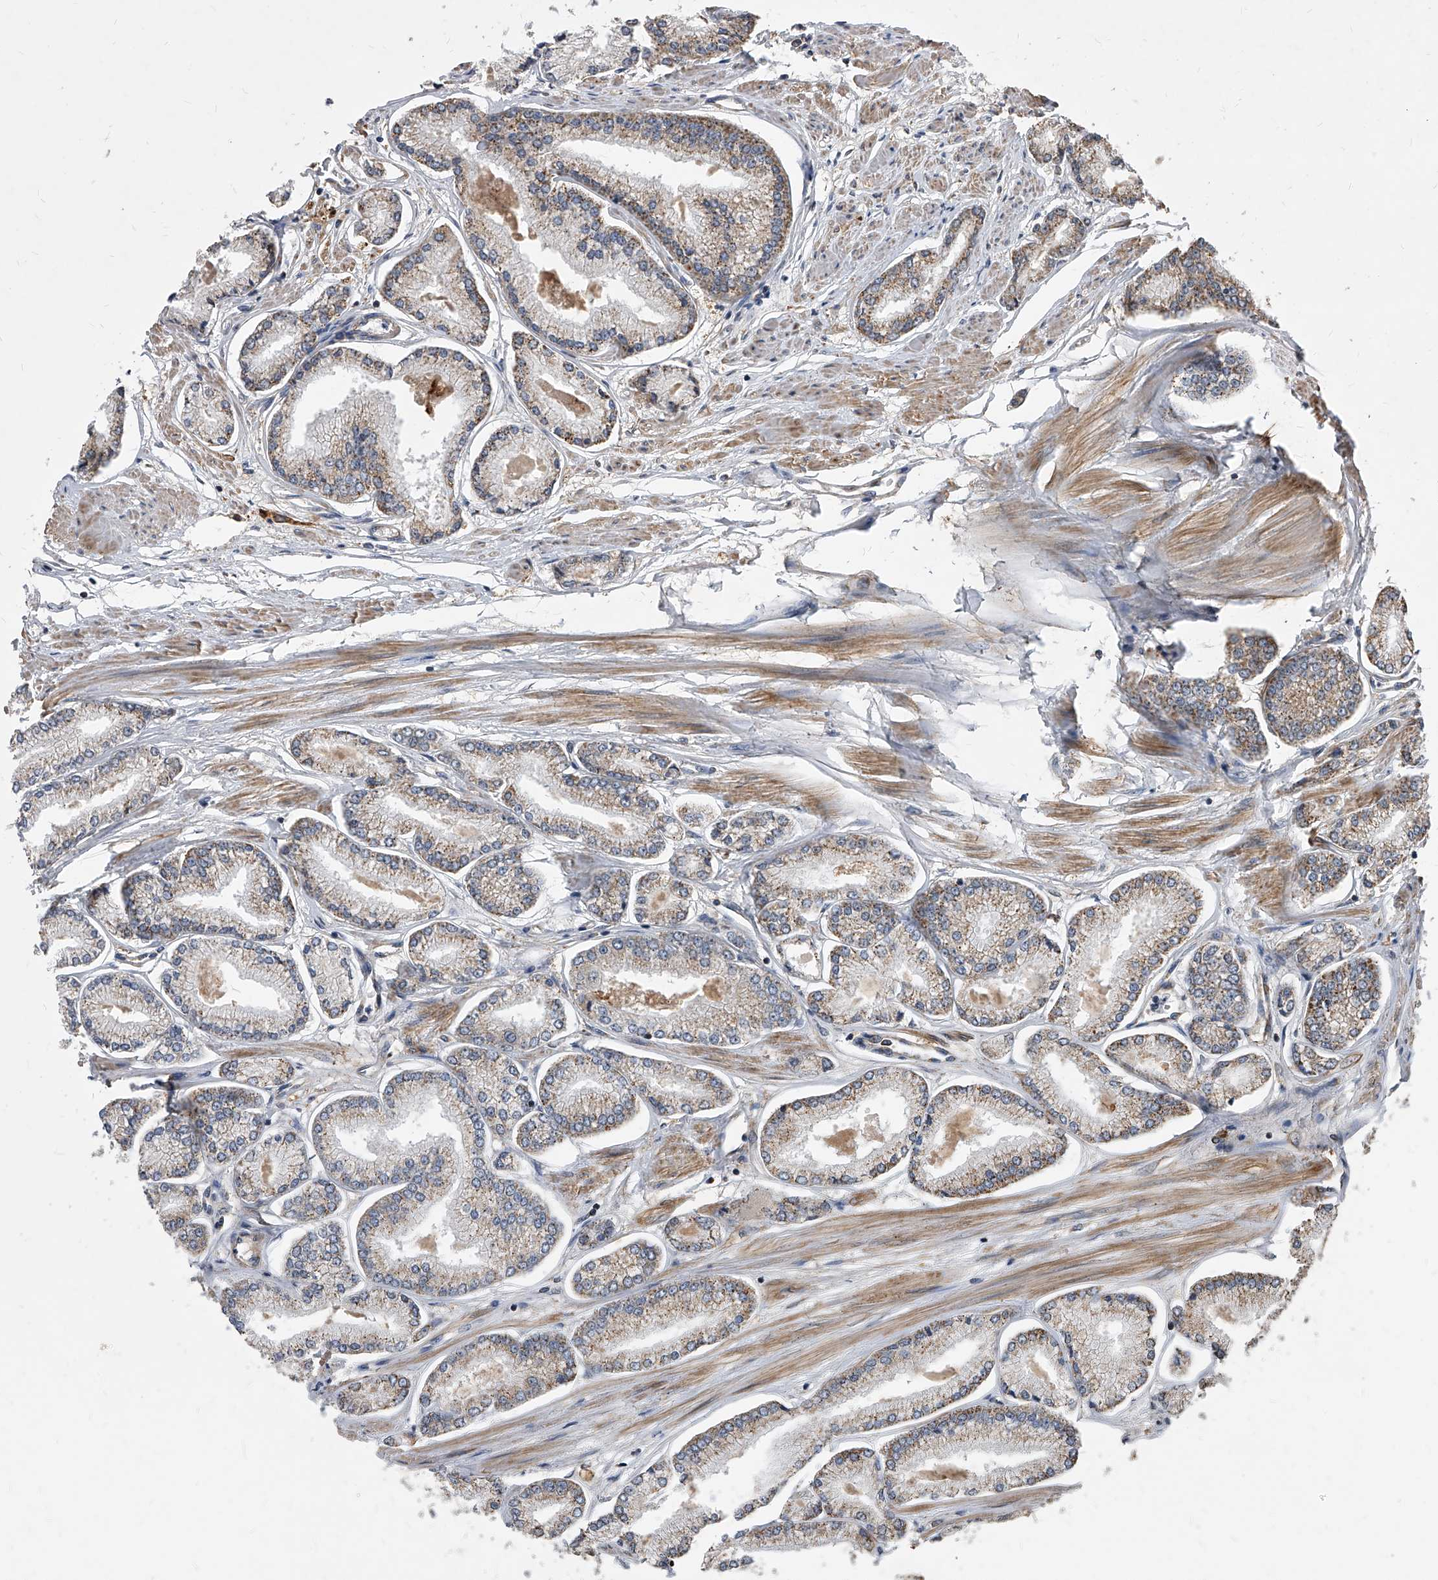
{"staining": {"intensity": "weak", "quantity": ">75%", "location": "cytoplasmic/membranous"}, "tissue": "prostate cancer", "cell_type": "Tumor cells", "image_type": "cancer", "snomed": [{"axis": "morphology", "description": "Adenocarcinoma, Low grade"}, {"axis": "topography", "description": "Prostate"}], "caption": "Weak cytoplasmic/membranous expression is identified in approximately >75% of tumor cells in prostate adenocarcinoma (low-grade).", "gene": "SOBP", "patient": {"sex": "male", "age": 52}}